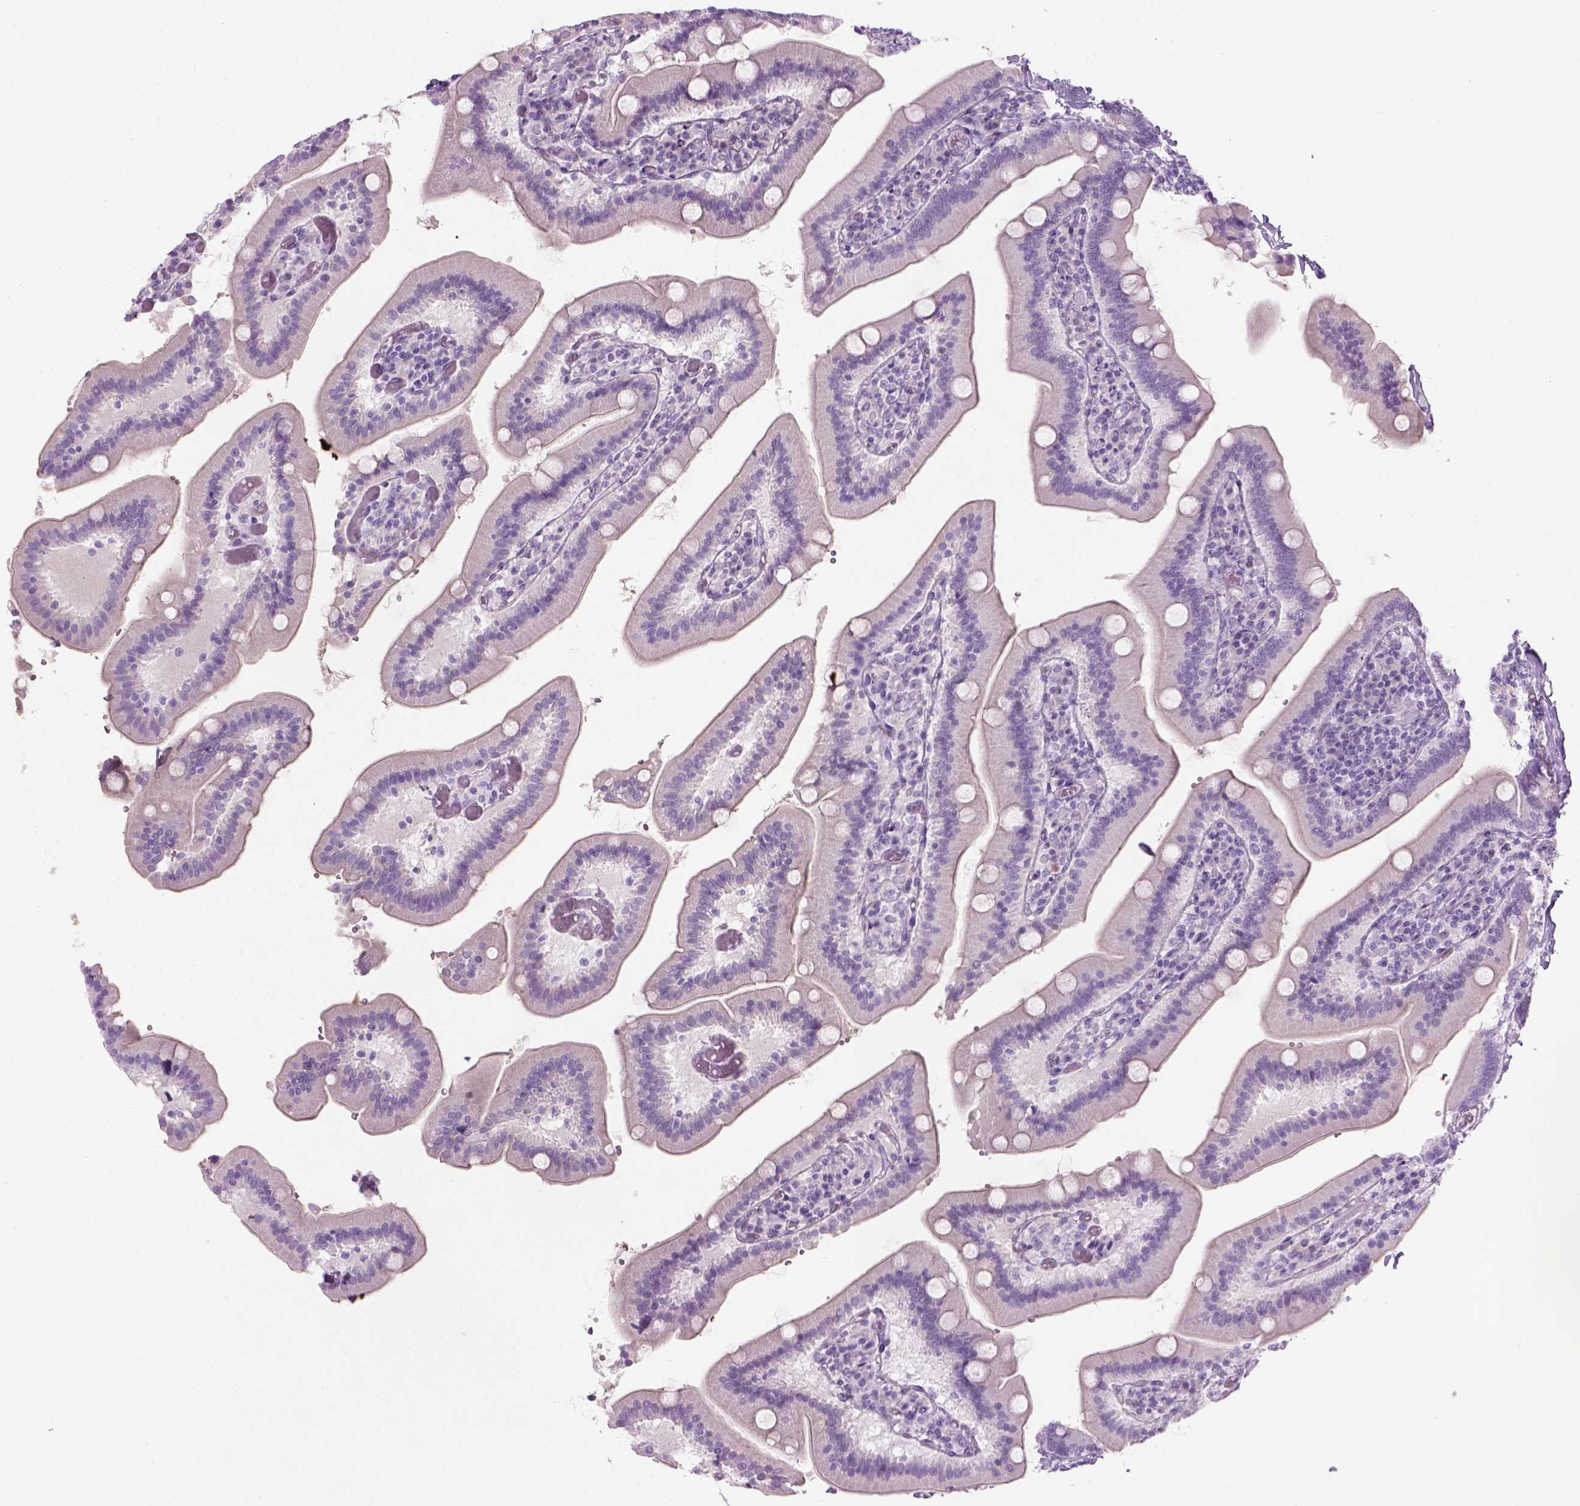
{"staining": {"intensity": "negative", "quantity": "none", "location": "none"}, "tissue": "duodenum", "cell_type": "Glandular cells", "image_type": "normal", "snomed": [{"axis": "morphology", "description": "Normal tissue, NOS"}, {"axis": "topography", "description": "Duodenum"}], "caption": "High power microscopy histopathology image of an immunohistochemistry (IHC) histopathology image of normal duodenum, revealing no significant staining in glandular cells. Nuclei are stained in blue.", "gene": "CIBAR2", "patient": {"sex": "female", "age": 62}}